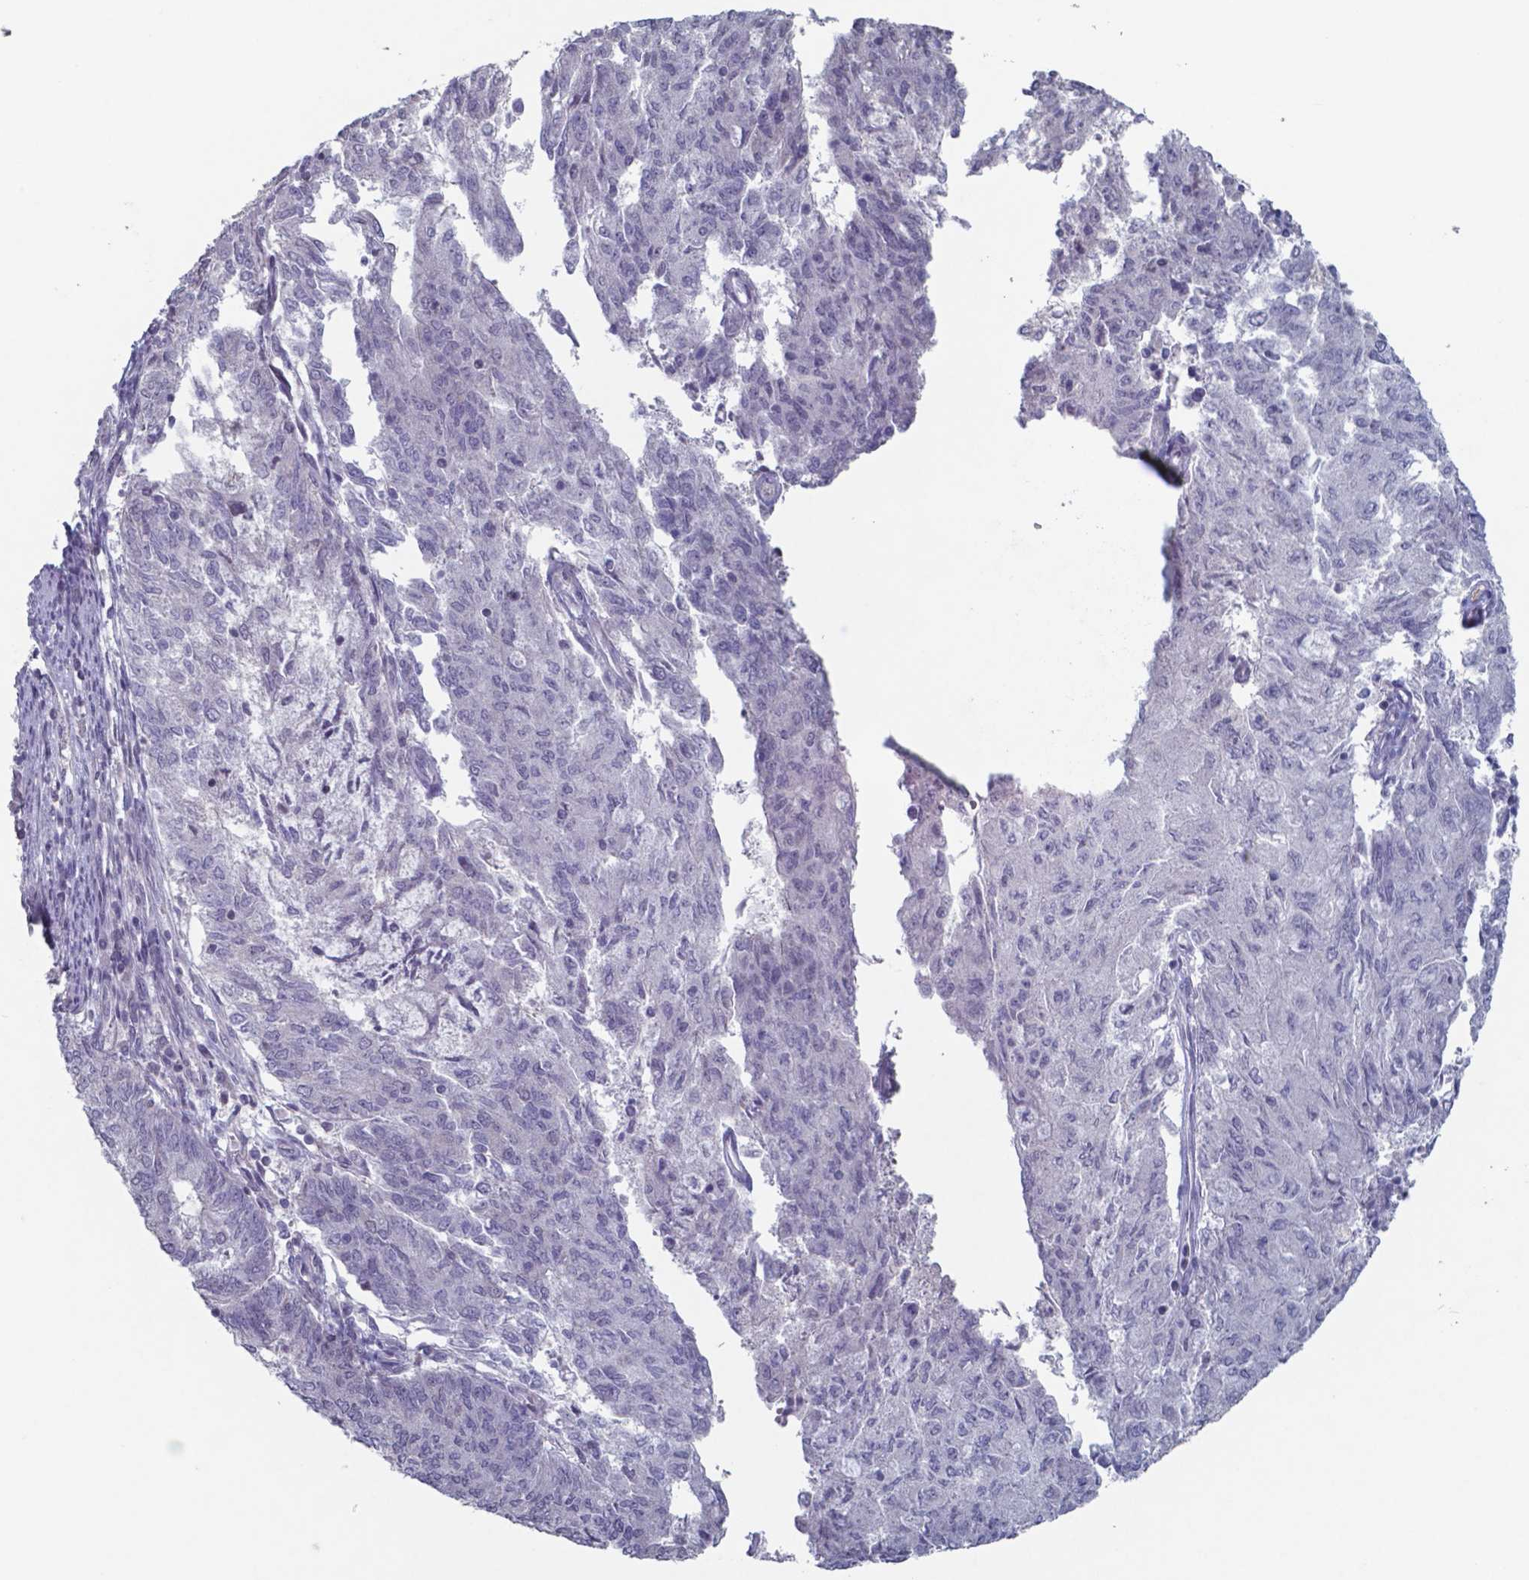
{"staining": {"intensity": "negative", "quantity": "none", "location": "none"}, "tissue": "endometrial cancer", "cell_type": "Tumor cells", "image_type": "cancer", "snomed": [{"axis": "morphology", "description": "Adenocarcinoma, NOS"}, {"axis": "topography", "description": "Endometrium"}], "caption": "The image displays no staining of tumor cells in endometrial cancer. (DAB immunohistochemistry (IHC) with hematoxylin counter stain).", "gene": "TDP2", "patient": {"sex": "female", "age": 82}}